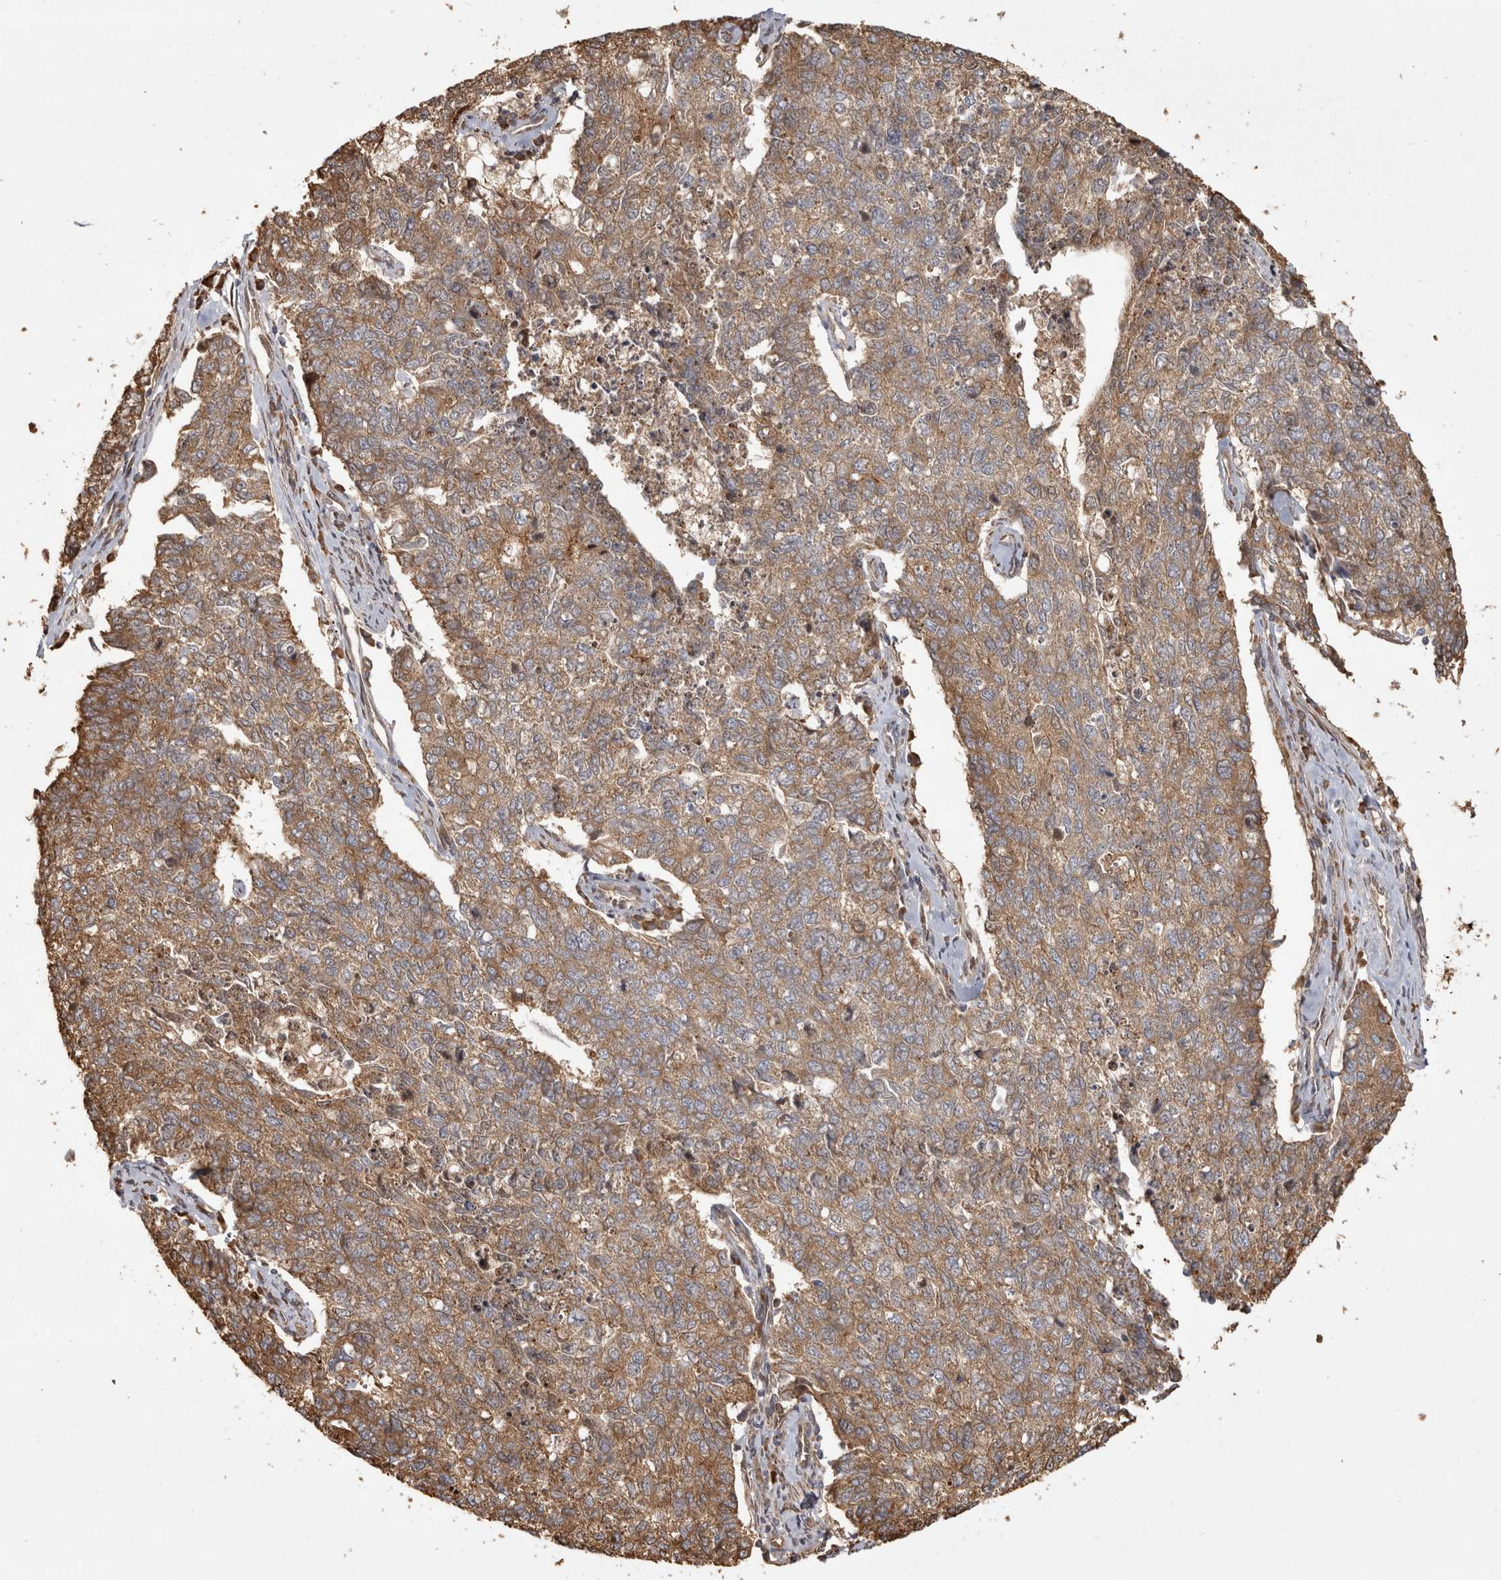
{"staining": {"intensity": "moderate", "quantity": ">75%", "location": "cytoplasmic/membranous"}, "tissue": "cervical cancer", "cell_type": "Tumor cells", "image_type": "cancer", "snomed": [{"axis": "morphology", "description": "Squamous cell carcinoma, NOS"}, {"axis": "topography", "description": "Cervix"}], "caption": "Protein expression analysis of cervical squamous cell carcinoma displays moderate cytoplasmic/membranous staining in approximately >75% of tumor cells.", "gene": "CAMSAP2", "patient": {"sex": "female", "age": 63}}